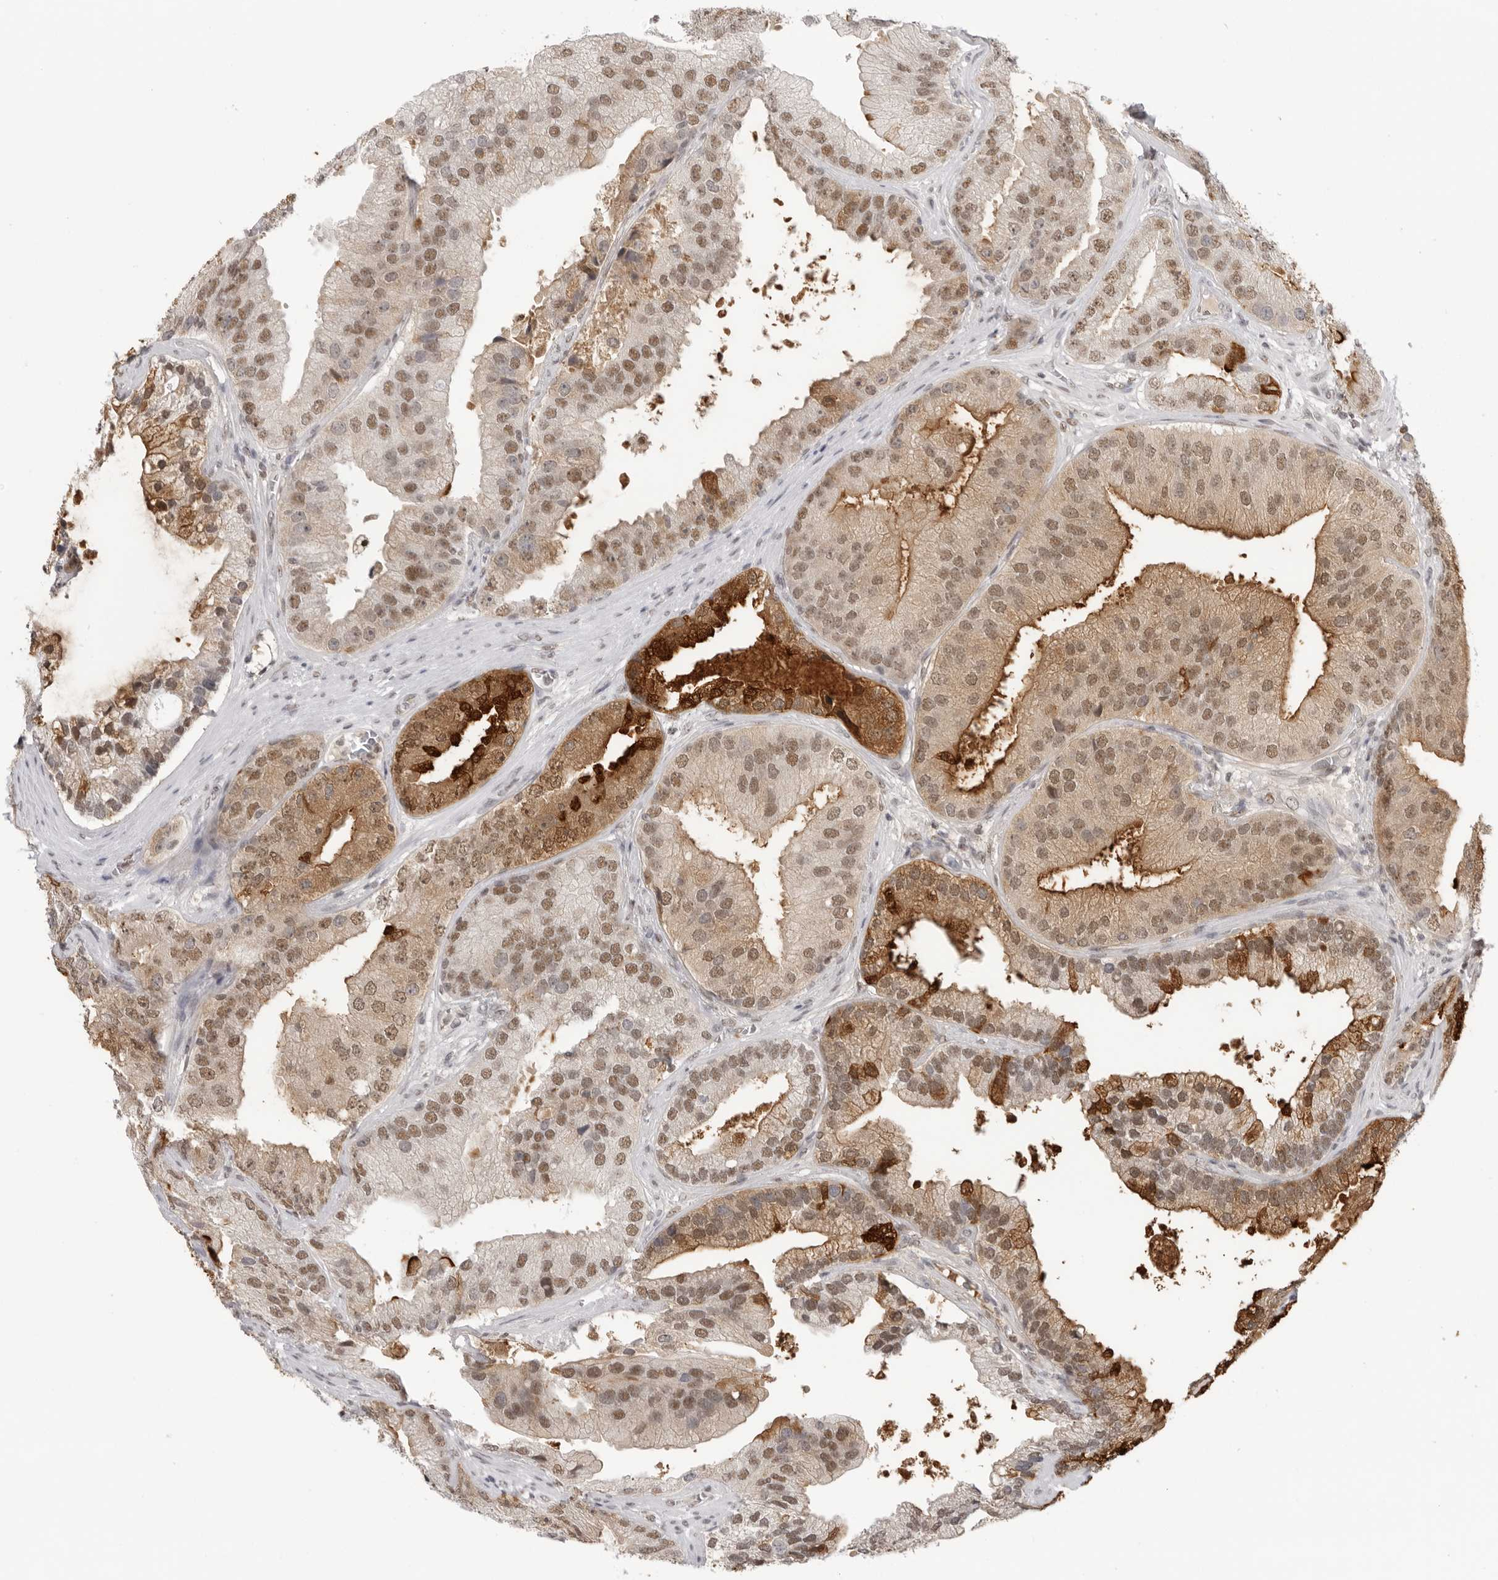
{"staining": {"intensity": "moderate", "quantity": ">75%", "location": "cytoplasmic/membranous,nuclear"}, "tissue": "prostate cancer", "cell_type": "Tumor cells", "image_type": "cancer", "snomed": [{"axis": "morphology", "description": "Adenocarcinoma, High grade"}, {"axis": "topography", "description": "Prostate"}], "caption": "Prostate high-grade adenocarcinoma was stained to show a protein in brown. There is medium levels of moderate cytoplasmic/membranous and nuclear staining in about >75% of tumor cells.", "gene": "RPA2", "patient": {"sex": "male", "age": 70}}